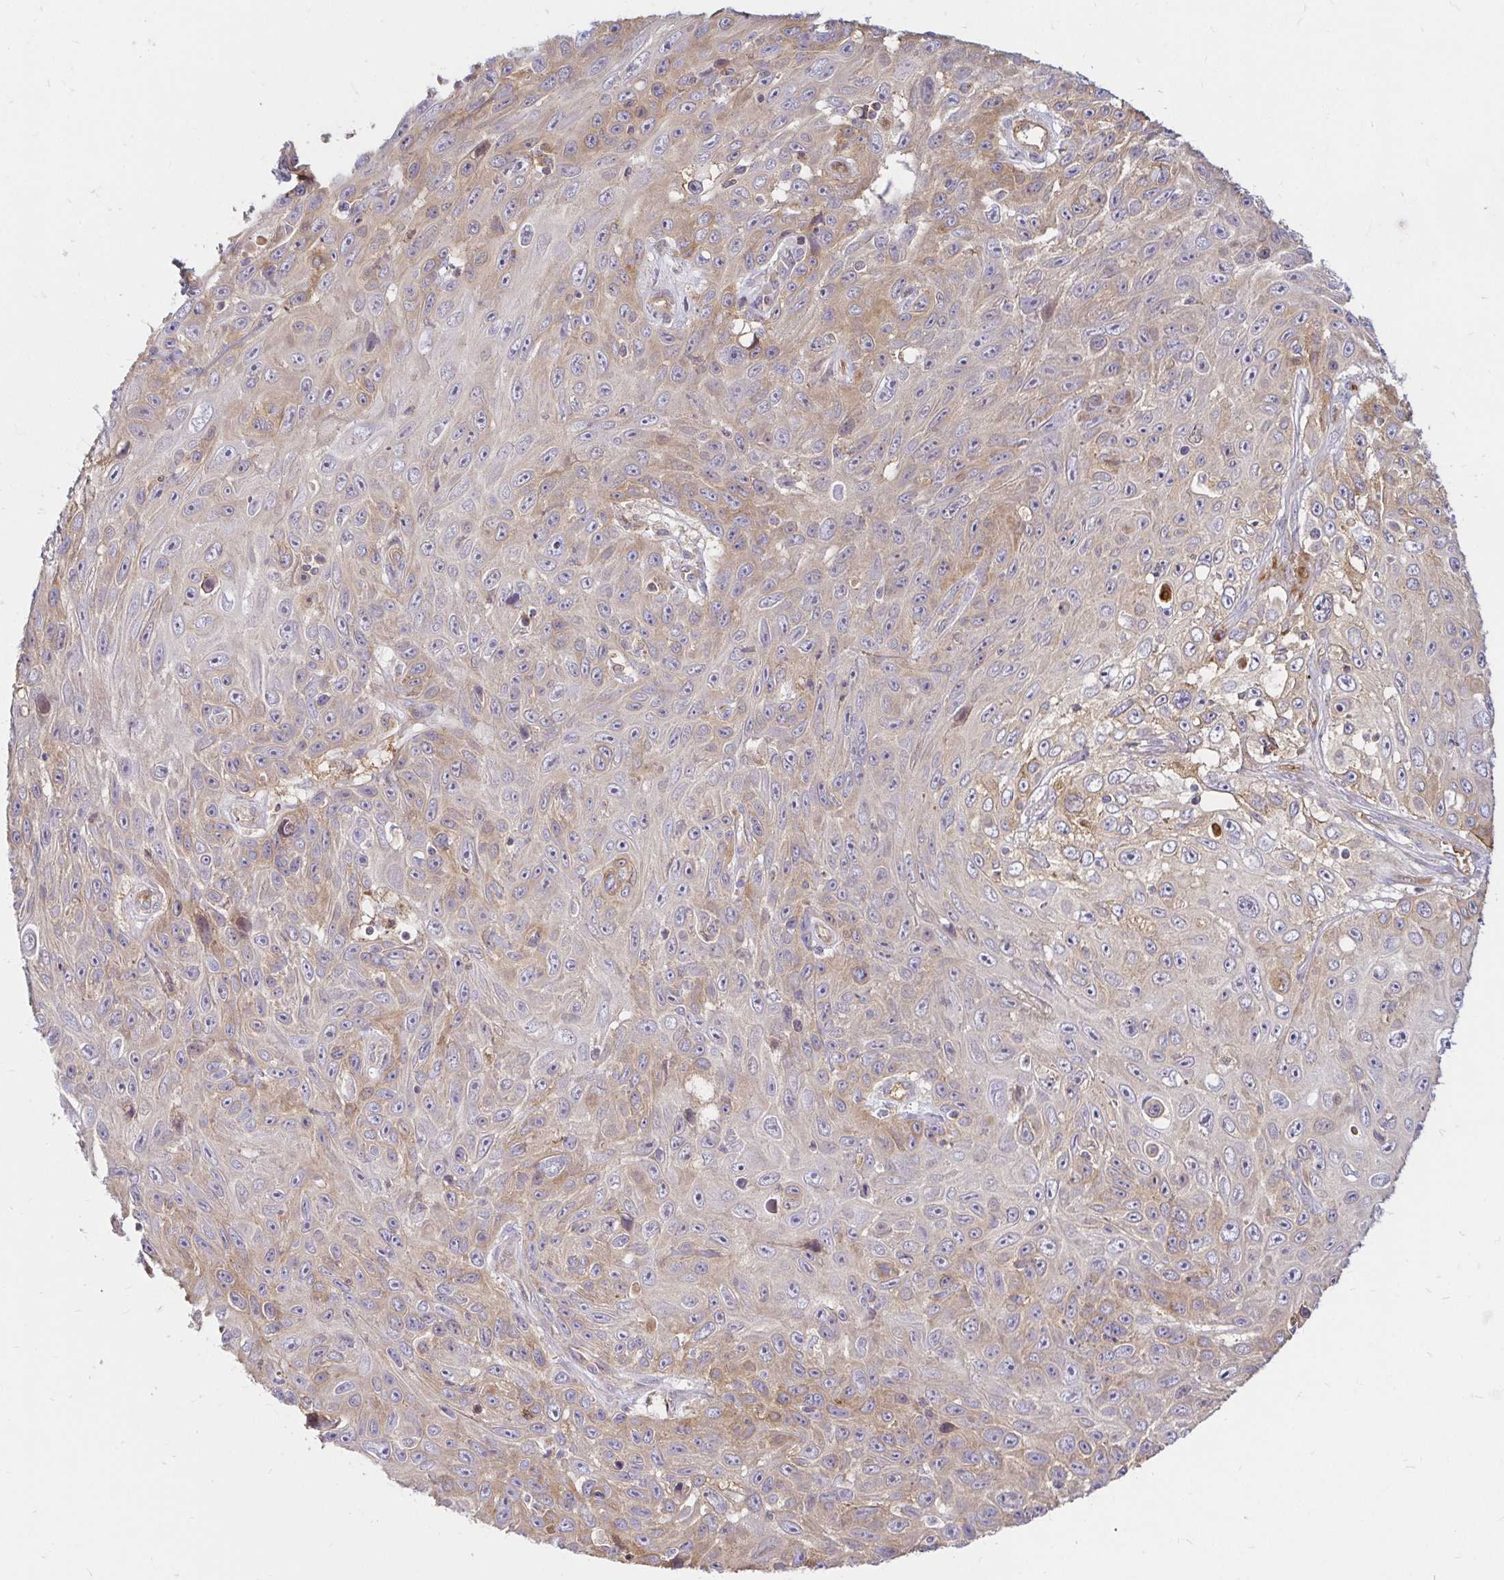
{"staining": {"intensity": "weak", "quantity": "<25%", "location": "cytoplasmic/membranous"}, "tissue": "skin cancer", "cell_type": "Tumor cells", "image_type": "cancer", "snomed": [{"axis": "morphology", "description": "Squamous cell carcinoma, NOS"}, {"axis": "topography", "description": "Skin"}], "caption": "The photomicrograph displays no staining of tumor cells in skin squamous cell carcinoma.", "gene": "ITGA2", "patient": {"sex": "male", "age": 82}}